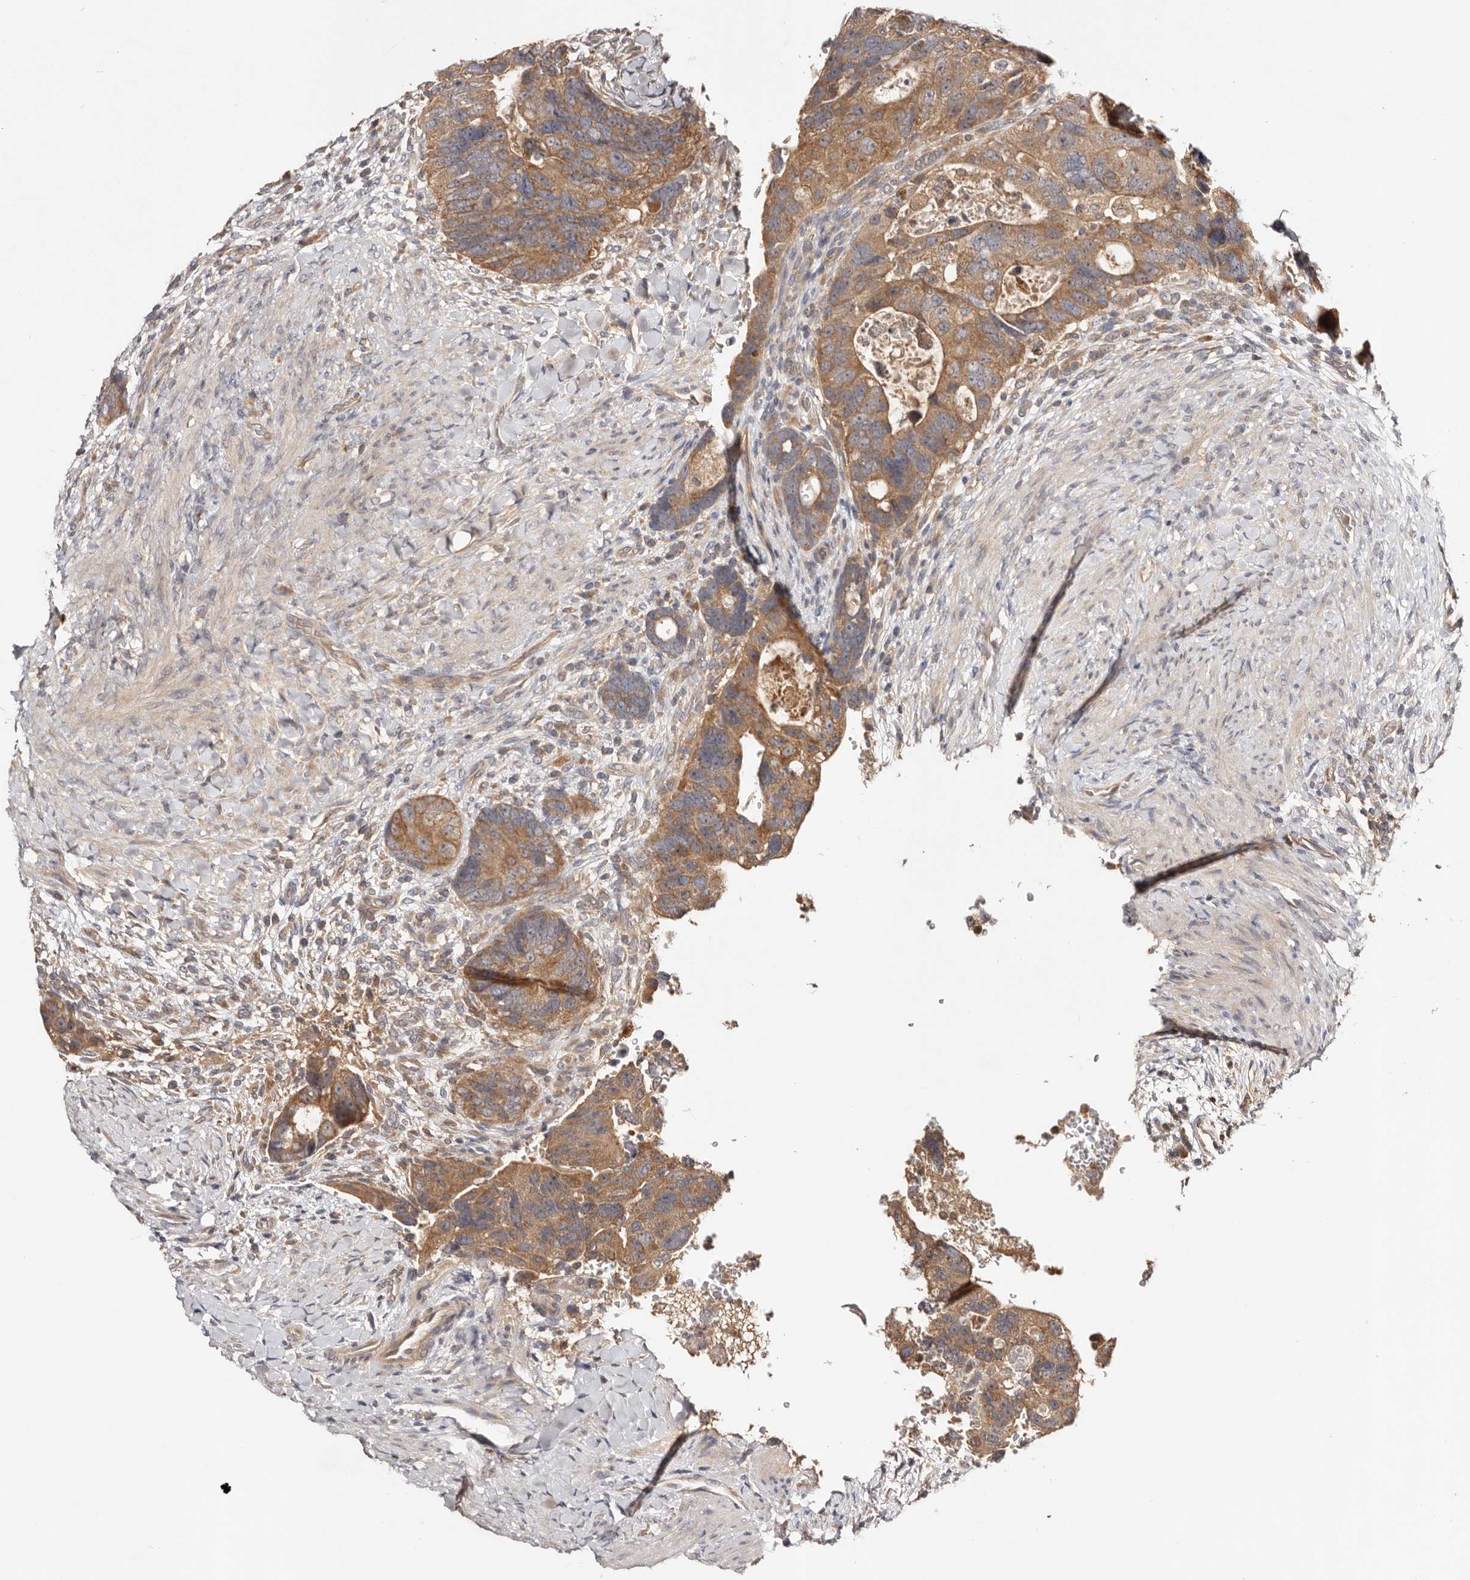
{"staining": {"intensity": "moderate", "quantity": ">75%", "location": "cytoplasmic/membranous"}, "tissue": "colorectal cancer", "cell_type": "Tumor cells", "image_type": "cancer", "snomed": [{"axis": "morphology", "description": "Adenocarcinoma, NOS"}, {"axis": "topography", "description": "Rectum"}], "caption": "The immunohistochemical stain labels moderate cytoplasmic/membranous staining in tumor cells of colorectal cancer (adenocarcinoma) tissue. (IHC, brightfield microscopy, high magnification).", "gene": "PKIB", "patient": {"sex": "male", "age": 59}}